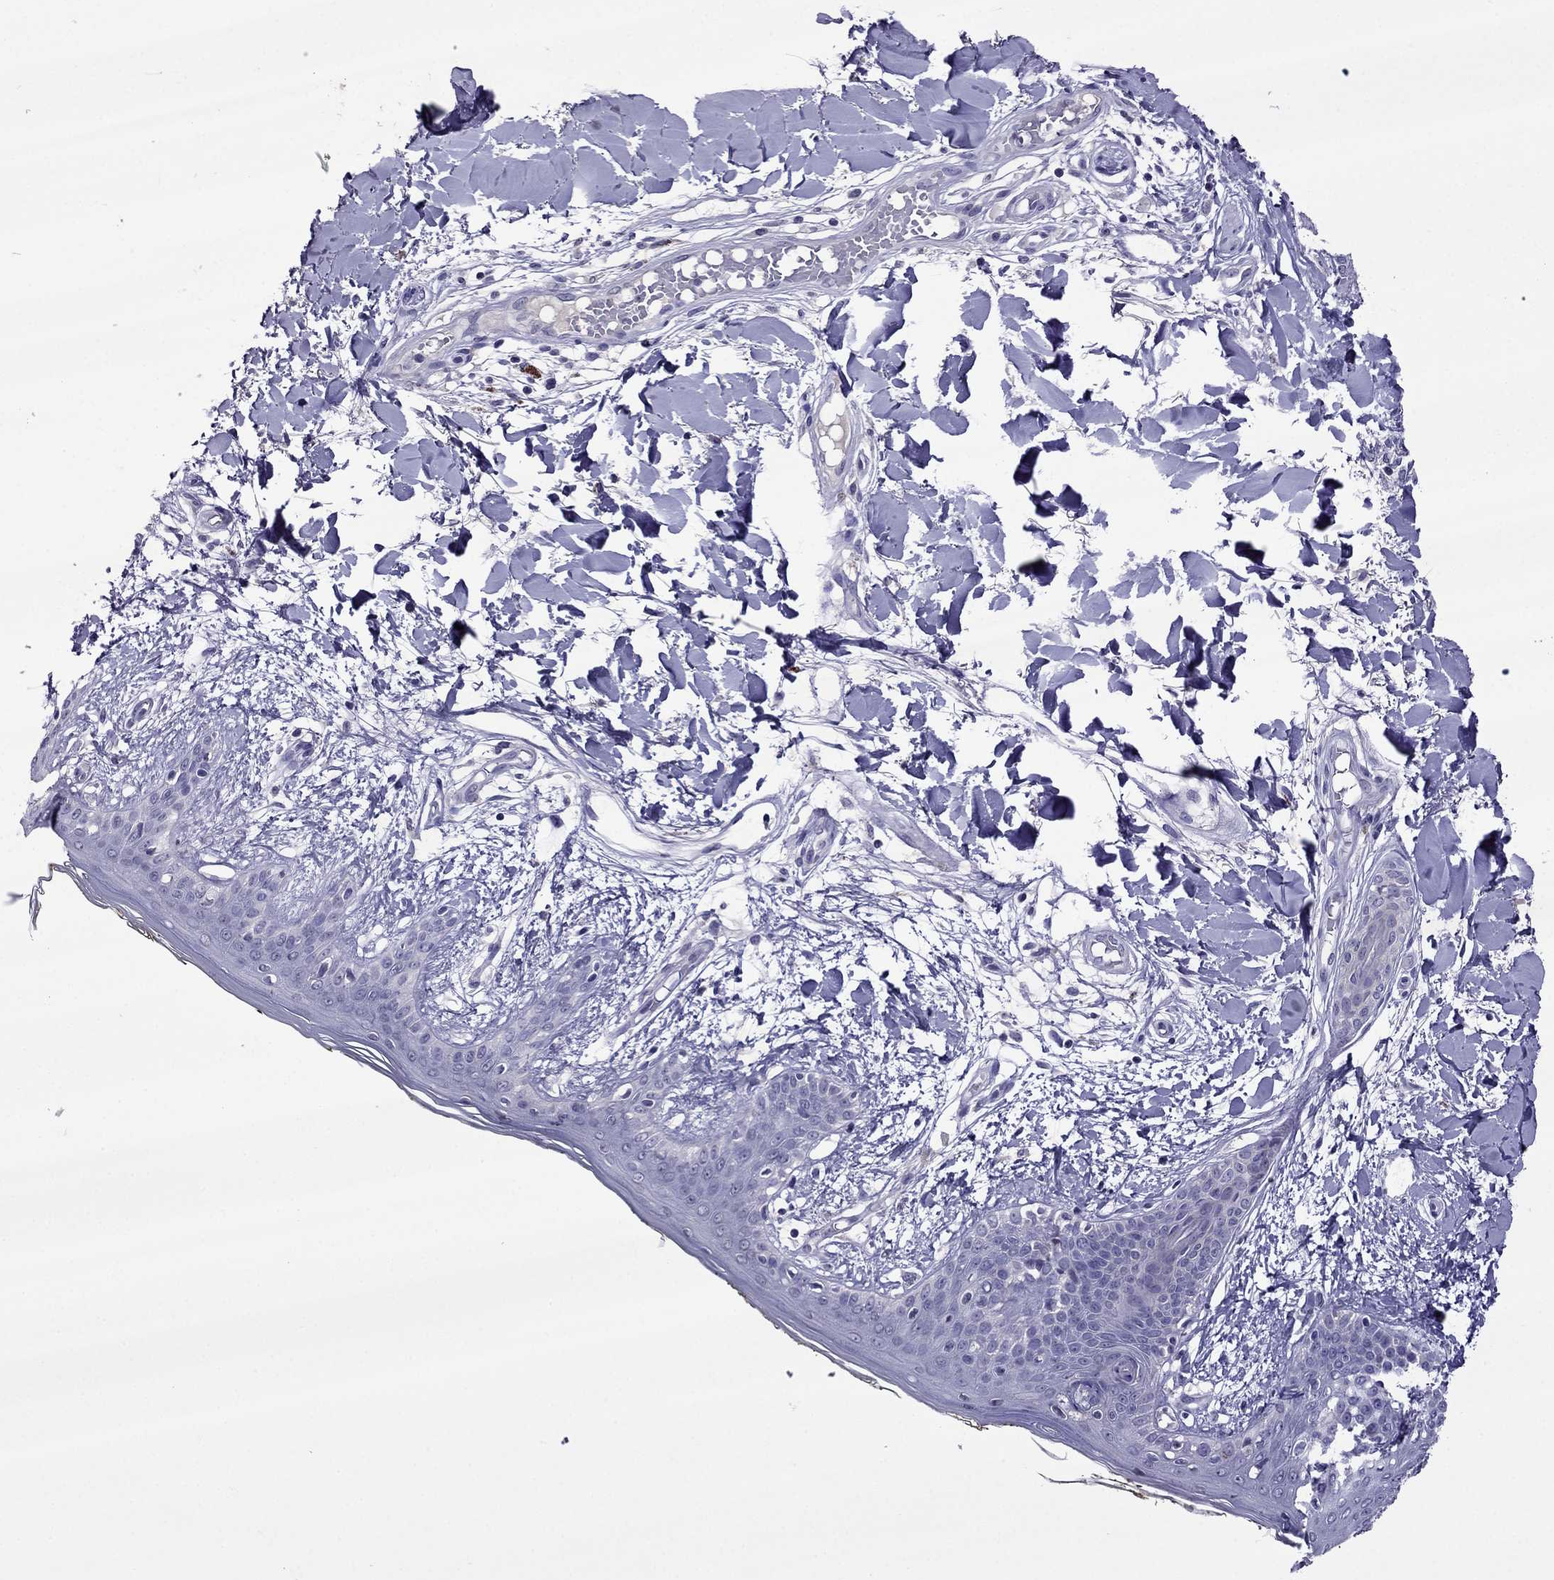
{"staining": {"intensity": "negative", "quantity": "none", "location": "none"}, "tissue": "skin", "cell_type": "Fibroblasts", "image_type": "normal", "snomed": [{"axis": "morphology", "description": "Normal tissue, NOS"}, {"axis": "topography", "description": "Skin"}], "caption": "The image exhibits no staining of fibroblasts in normal skin.", "gene": "SPTBN4", "patient": {"sex": "female", "age": 34}}